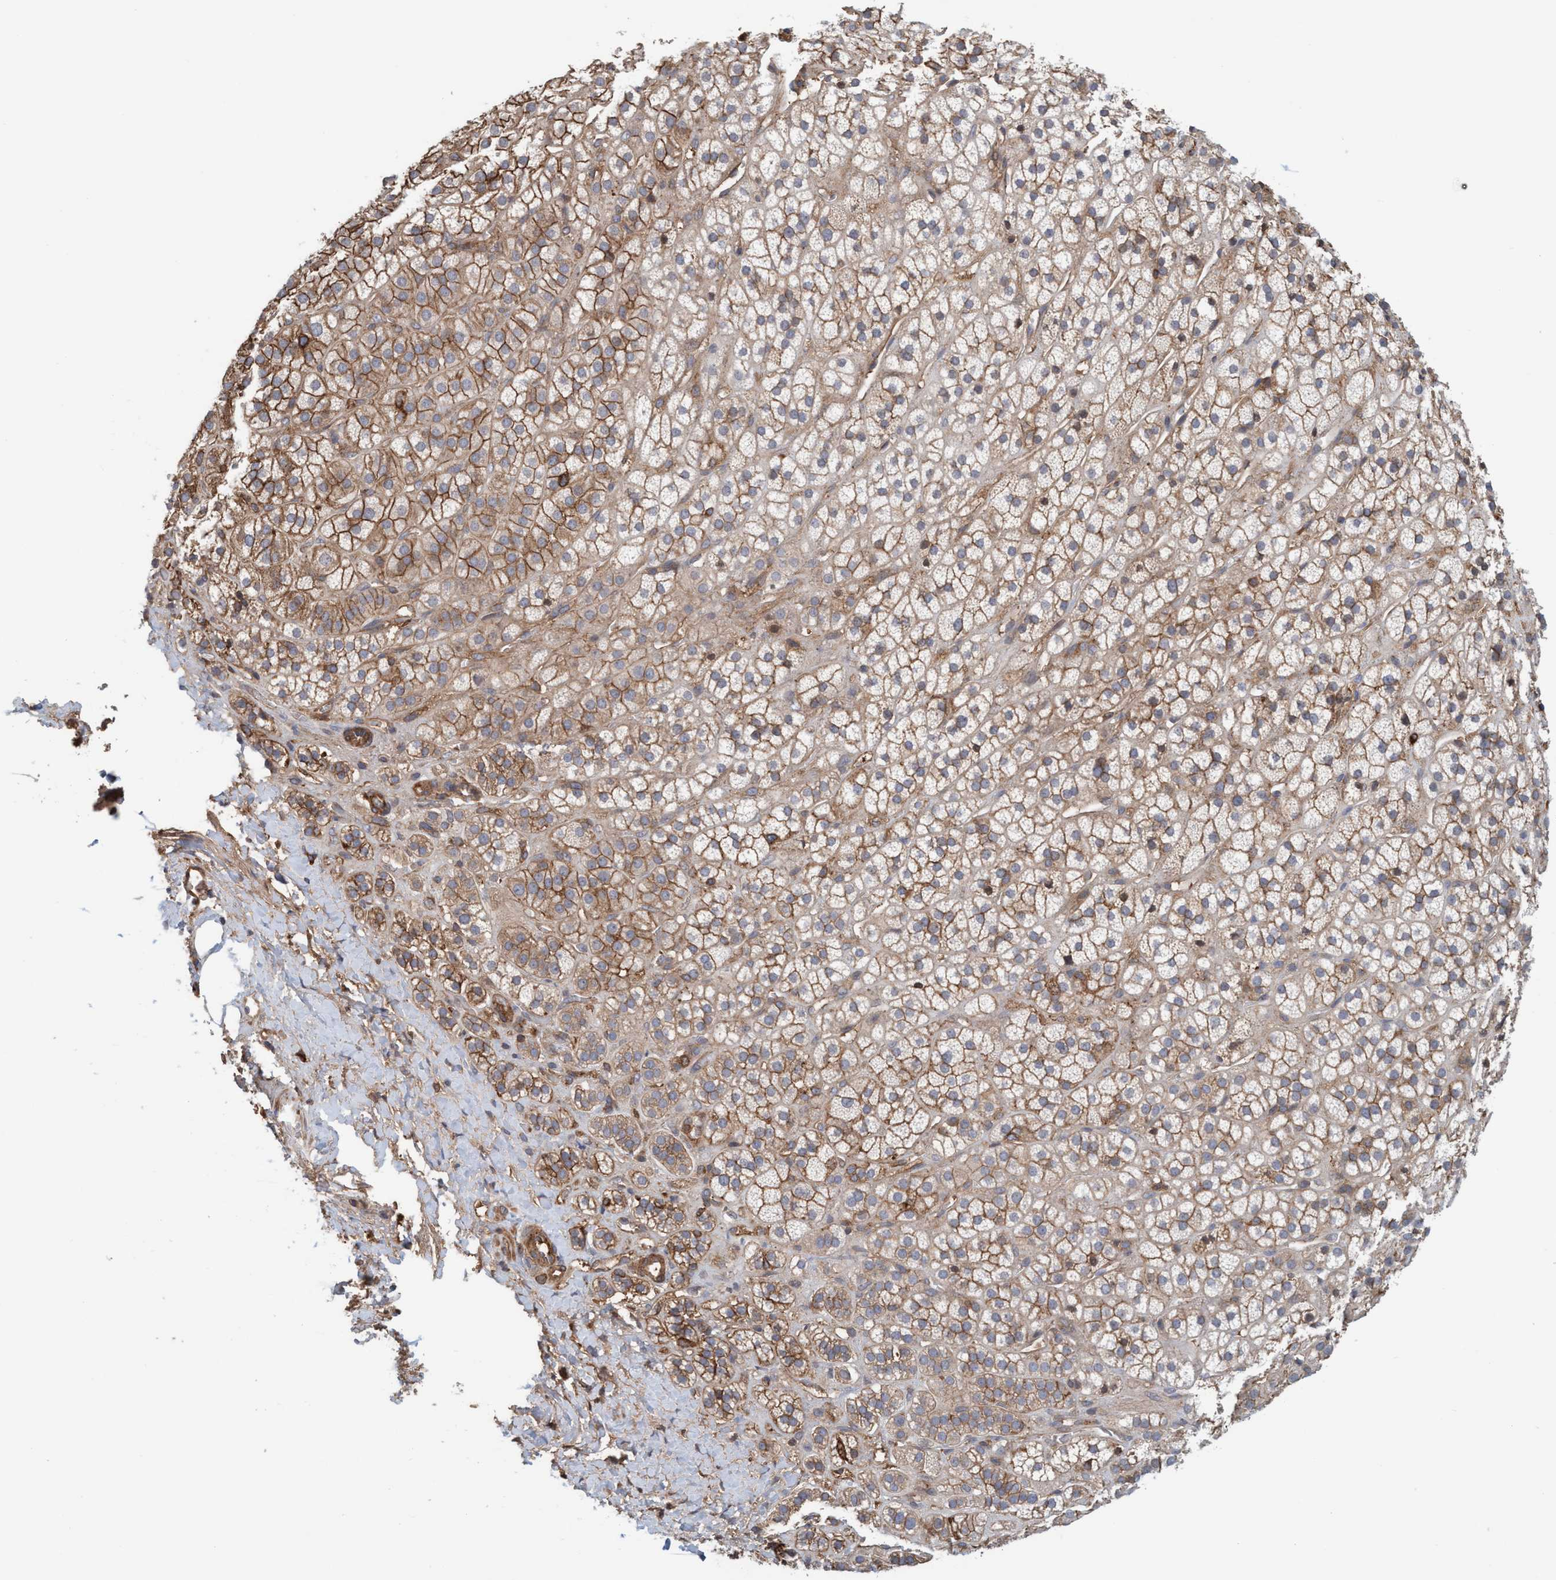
{"staining": {"intensity": "moderate", "quantity": ">75%", "location": "cytoplasmic/membranous"}, "tissue": "adrenal gland", "cell_type": "Glandular cells", "image_type": "normal", "snomed": [{"axis": "morphology", "description": "Normal tissue, NOS"}, {"axis": "topography", "description": "Adrenal gland"}], "caption": "IHC of normal human adrenal gland reveals medium levels of moderate cytoplasmic/membranous staining in approximately >75% of glandular cells. (DAB (3,3'-diaminobenzidine) IHC, brown staining for protein, blue staining for nuclei).", "gene": "SPECC1", "patient": {"sex": "male", "age": 56}}